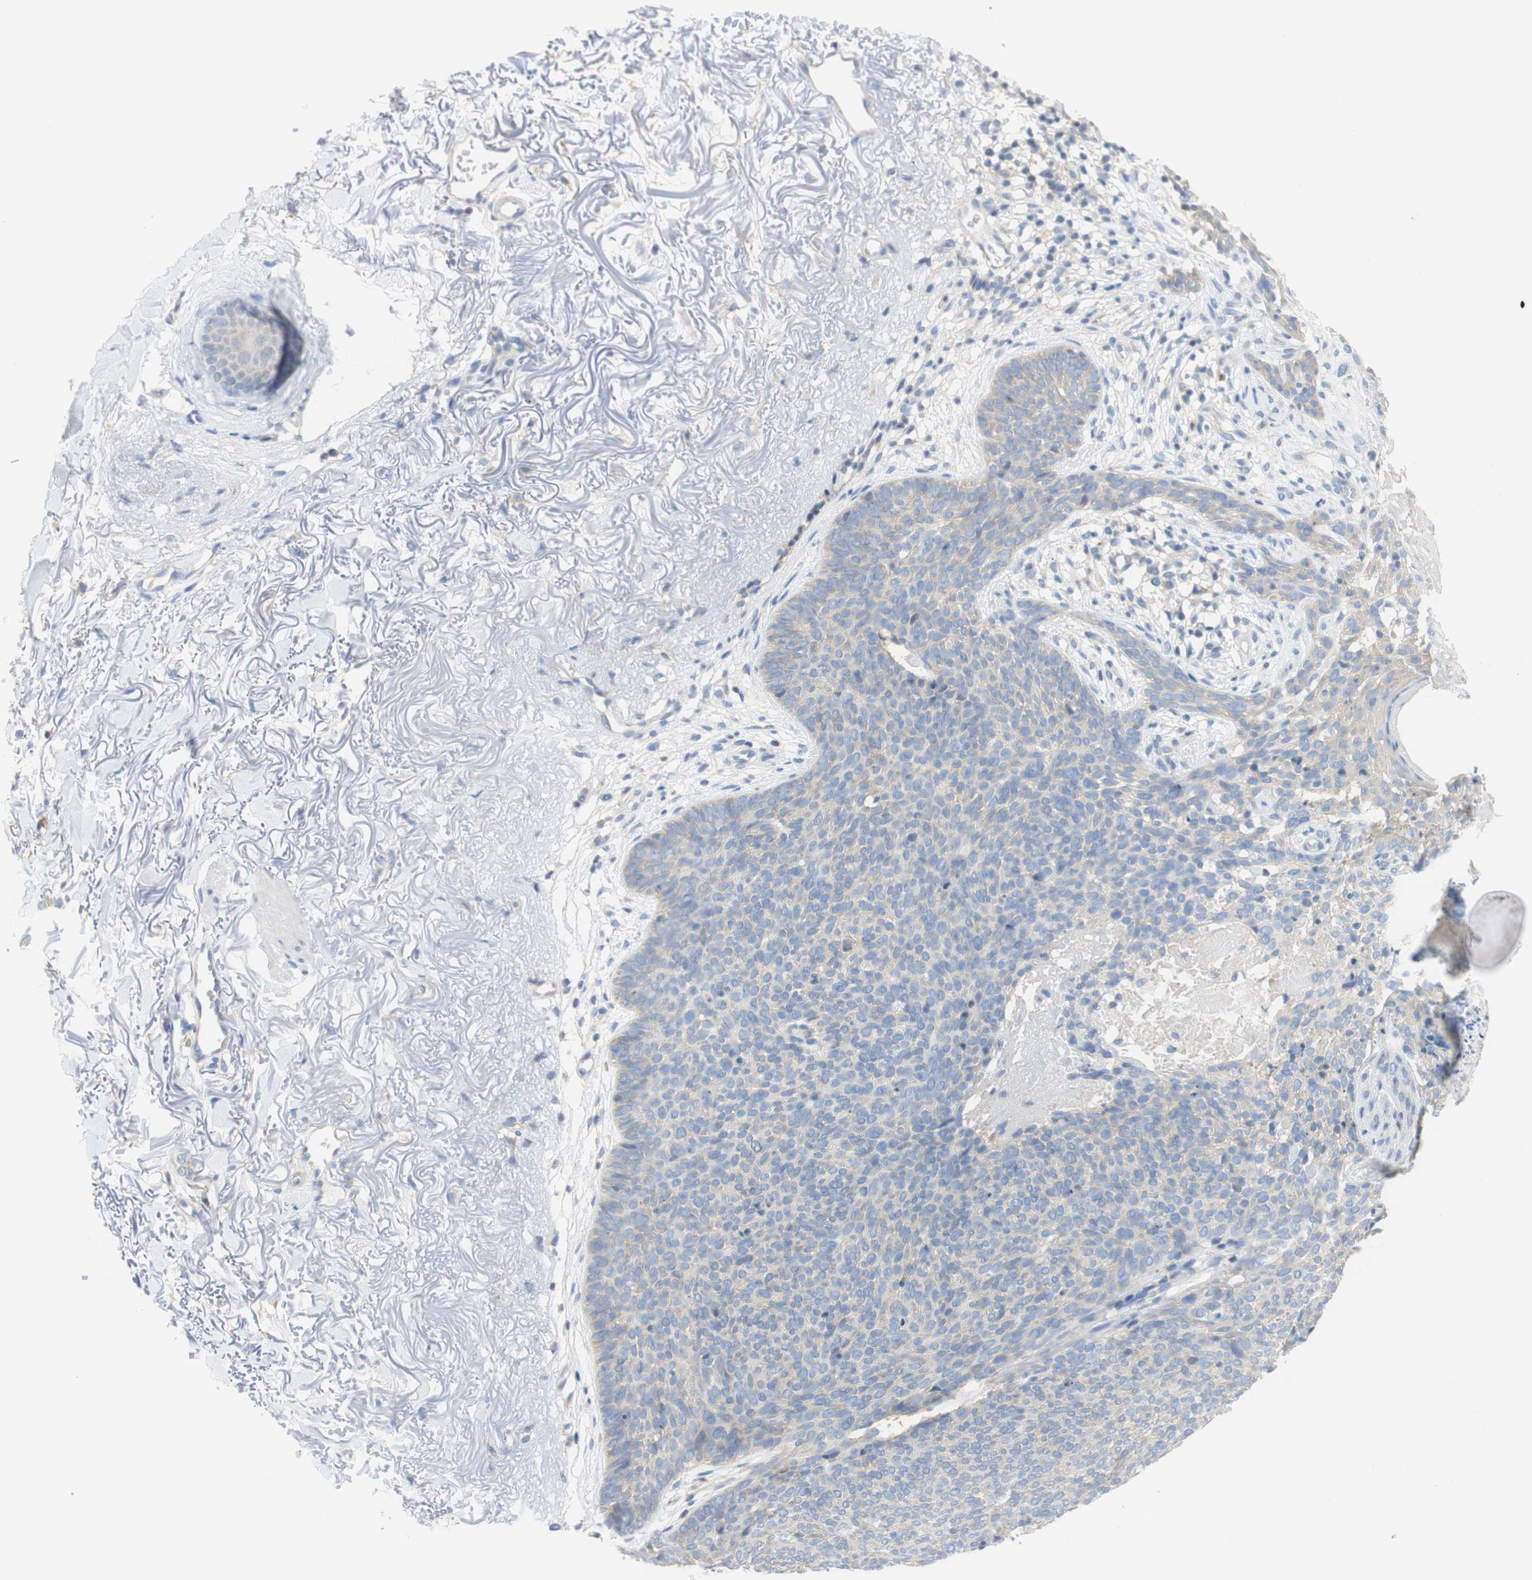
{"staining": {"intensity": "negative", "quantity": "none", "location": "none"}, "tissue": "skin cancer", "cell_type": "Tumor cells", "image_type": "cancer", "snomed": [{"axis": "morphology", "description": "Normal tissue, NOS"}, {"axis": "morphology", "description": "Basal cell carcinoma"}, {"axis": "topography", "description": "Skin"}], "caption": "Immunohistochemistry (IHC) of skin basal cell carcinoma exhibits no positivity in tumor cells. Brightfield microscopy of IHC stained with DAB (3,3'-diaminobenzidine) (brown) and hematoxylin (blue), captured at high magnification.", "gene": "ATP2B1", "patient": {"sex": "female", "age": 70}}